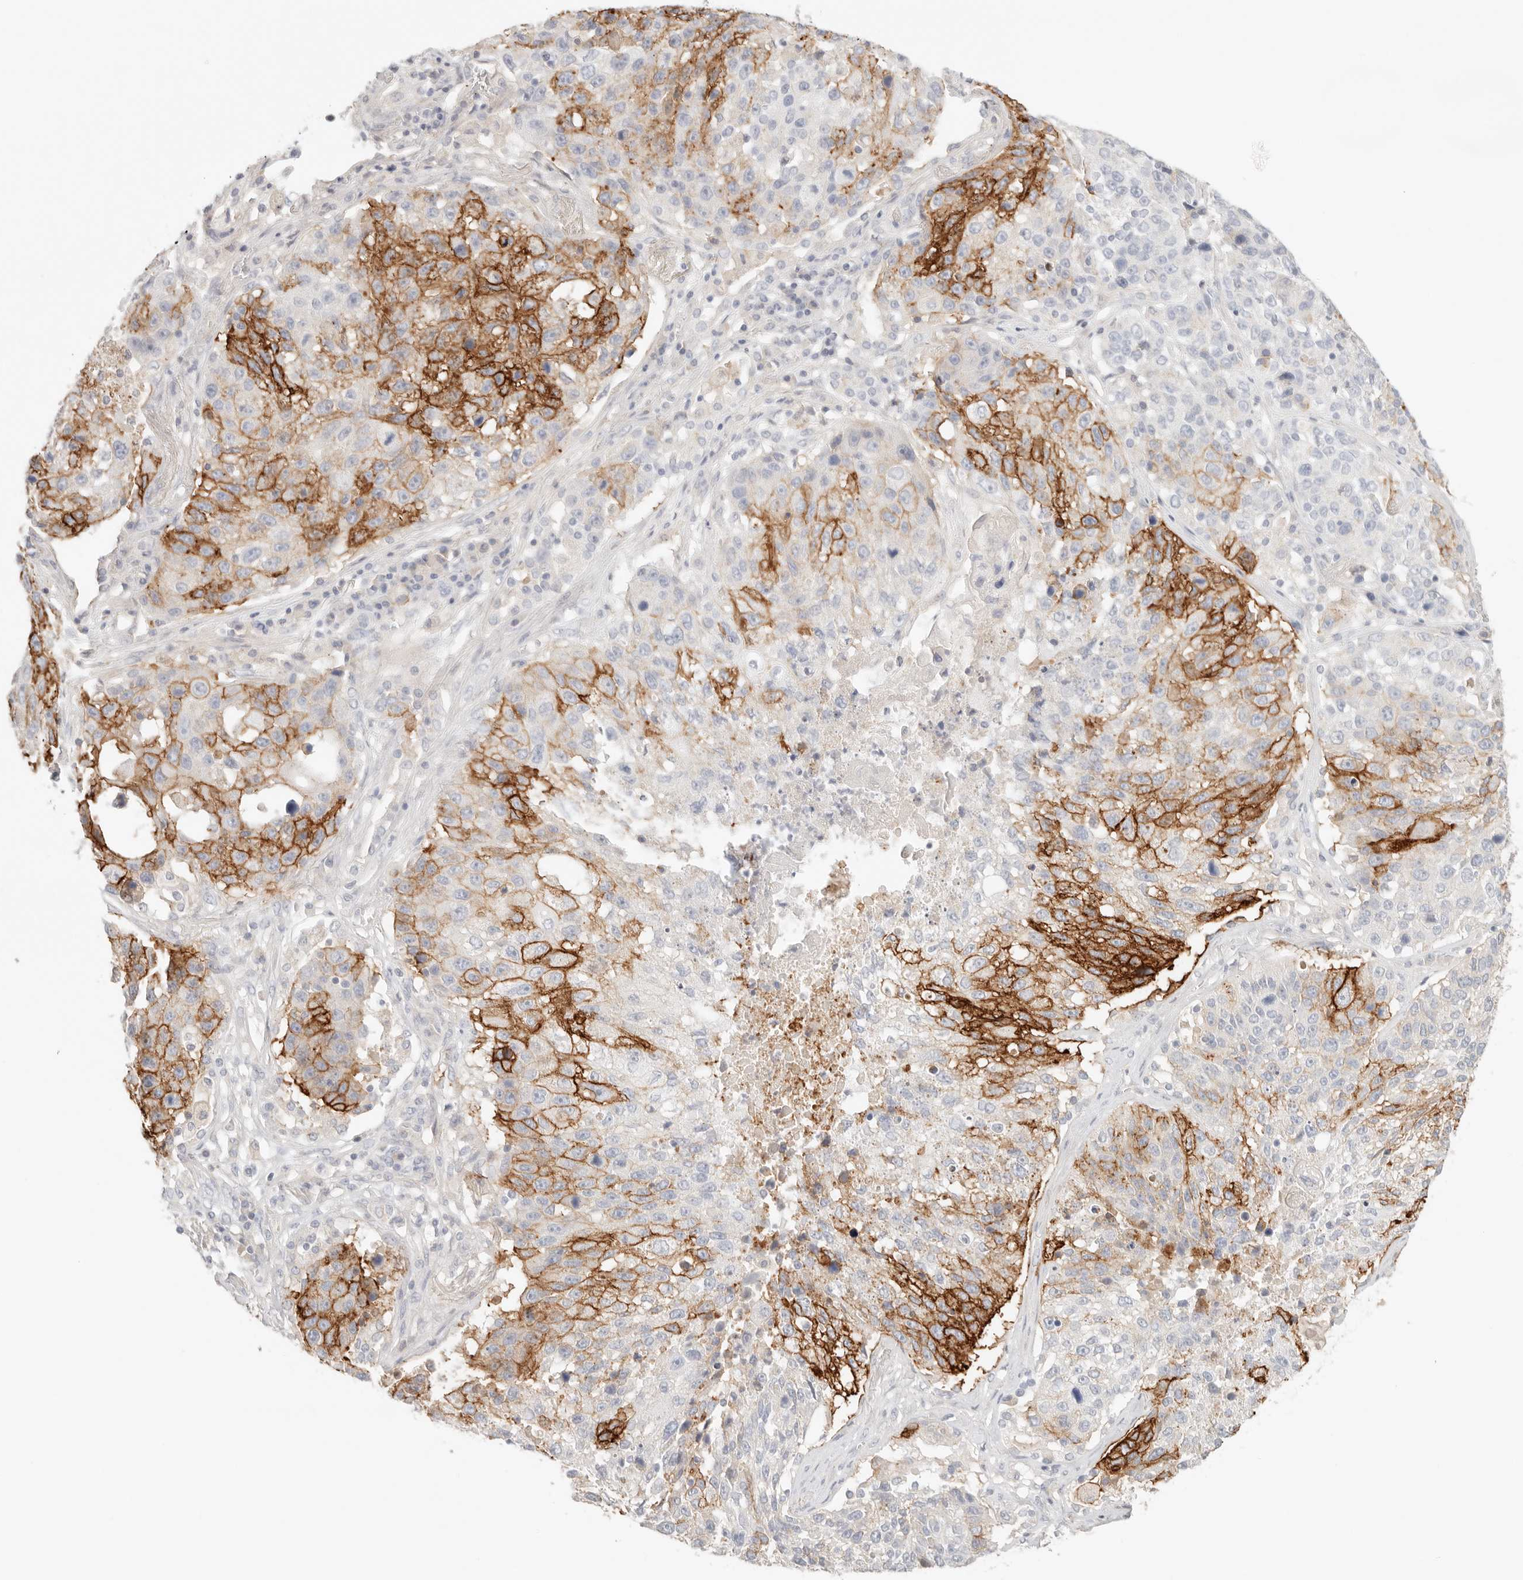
{"staining": {"intensity": "strong", "quantity": "25%-75%", "location": "cytoplasmic/membranous"}, "tissue": "lung cancer", "cell_type": "Tumor cells", "image_type": "cancer", "snomed": [{"axis": "morphology", "description": "Squamous cell carcinoma, NOS"}, {"axis": "topography", "description": "Lung"}], "caption": "Protein analysis of lung squamous cell carcinoma tissue shows strong cytoplasmic/membranous positivity in about 25%-75% of tumor cells. (IHC, brightfield microscopy, high magnification).", "gene": "CEP120", "patient": {"sex": "male", "age": 61}}